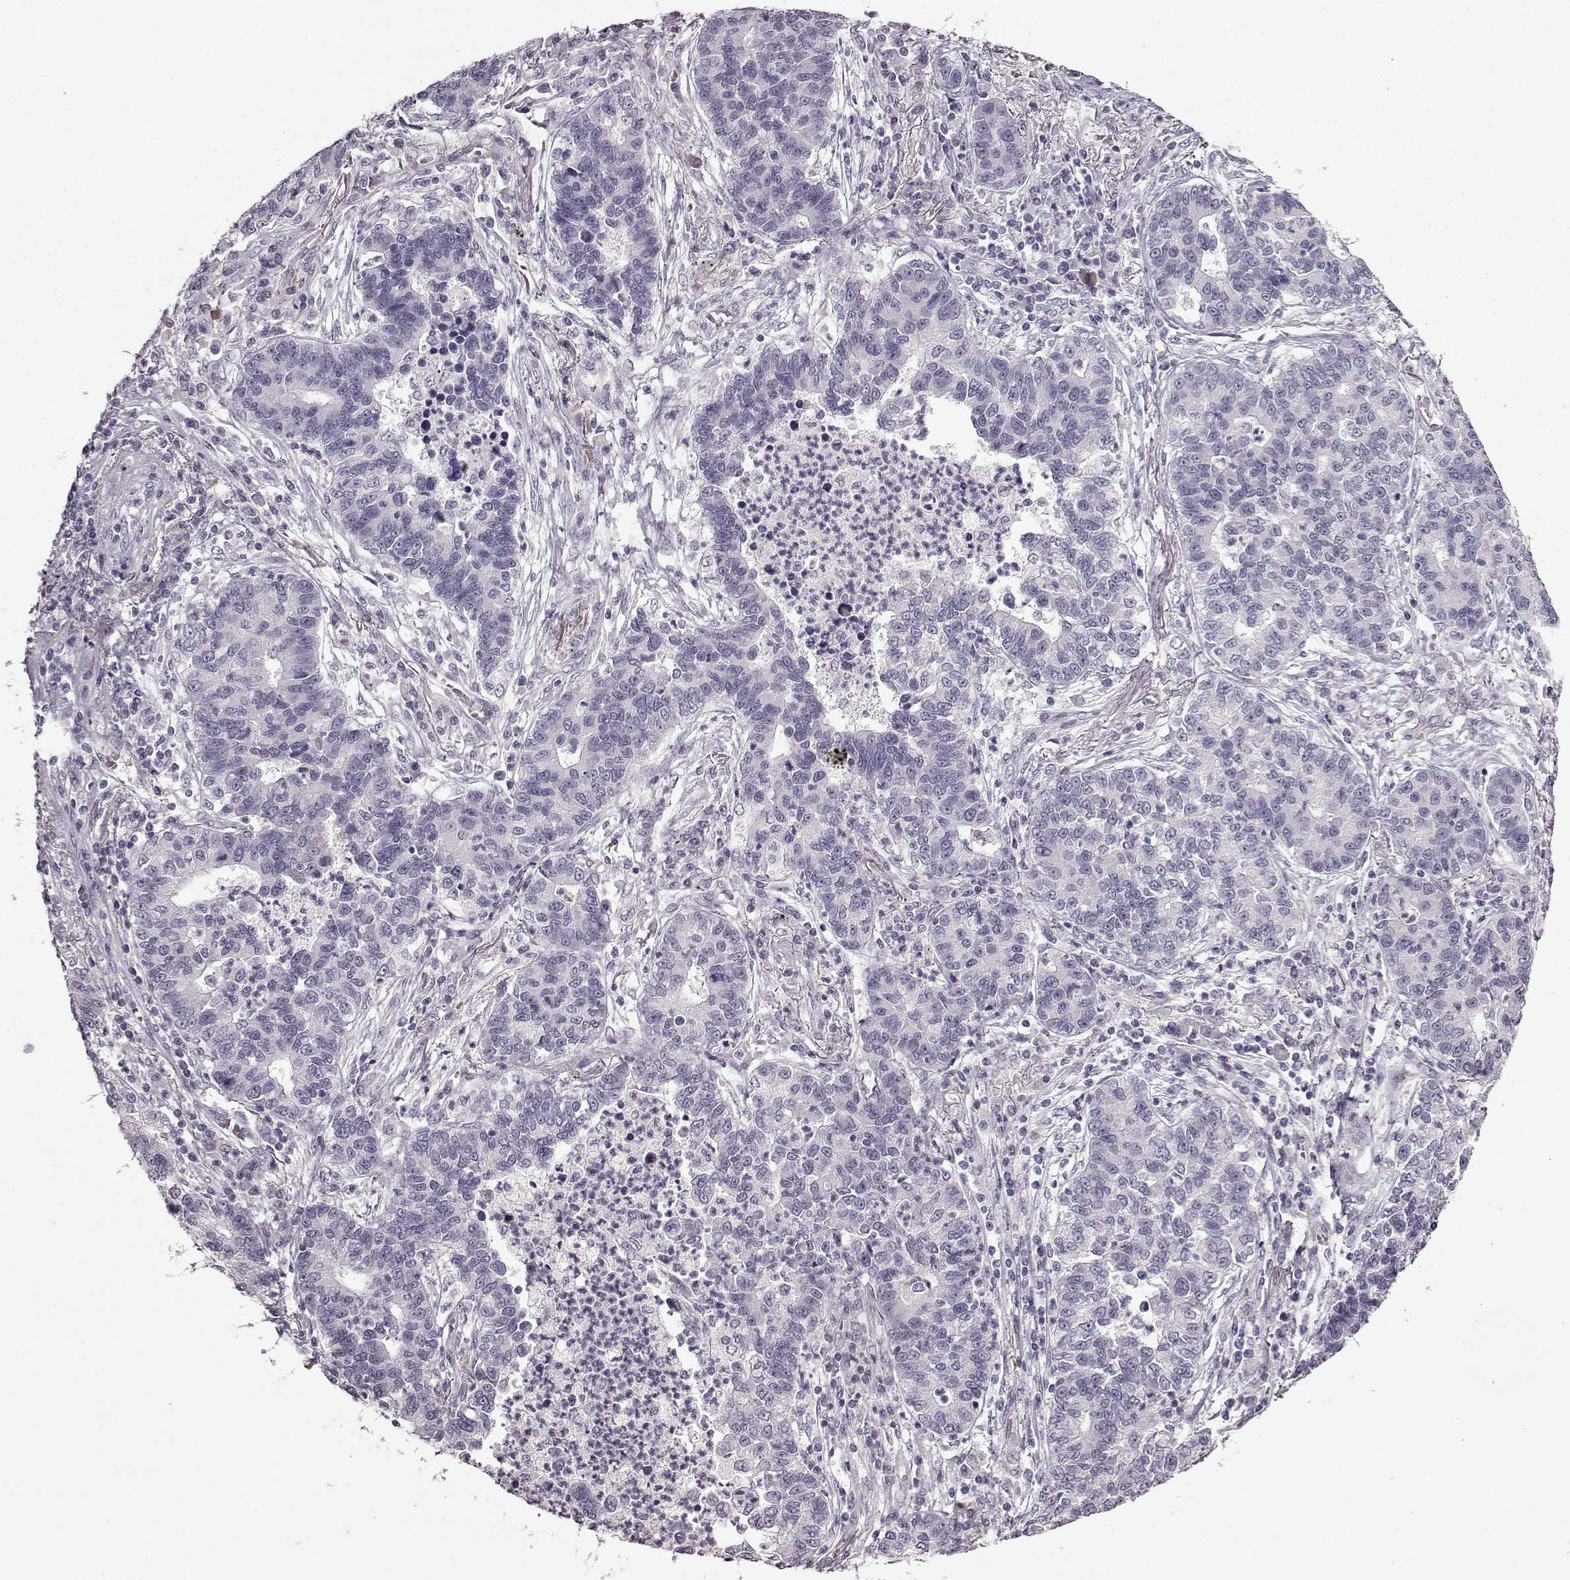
{"staining": {"intensity": "negative", "quantity": "none", "location": "none"}, "tissue": "lung cancer", "cell_type": "Tumor cells", "image_type": "cancer", "snomed": [{"axis": "morphology", "description": "Adenocarcinoma, NOS"}, {"axis": "topography", "description": "Lung"}], "caption": "DAB (3,3'-diaminobenzidine) immunohistochemical staining of human lung adenocarcinoma demonstrates no significant staining in tumor cells.", "gene": "FSHB", "patient": {"sex": "female", "age": 57}}